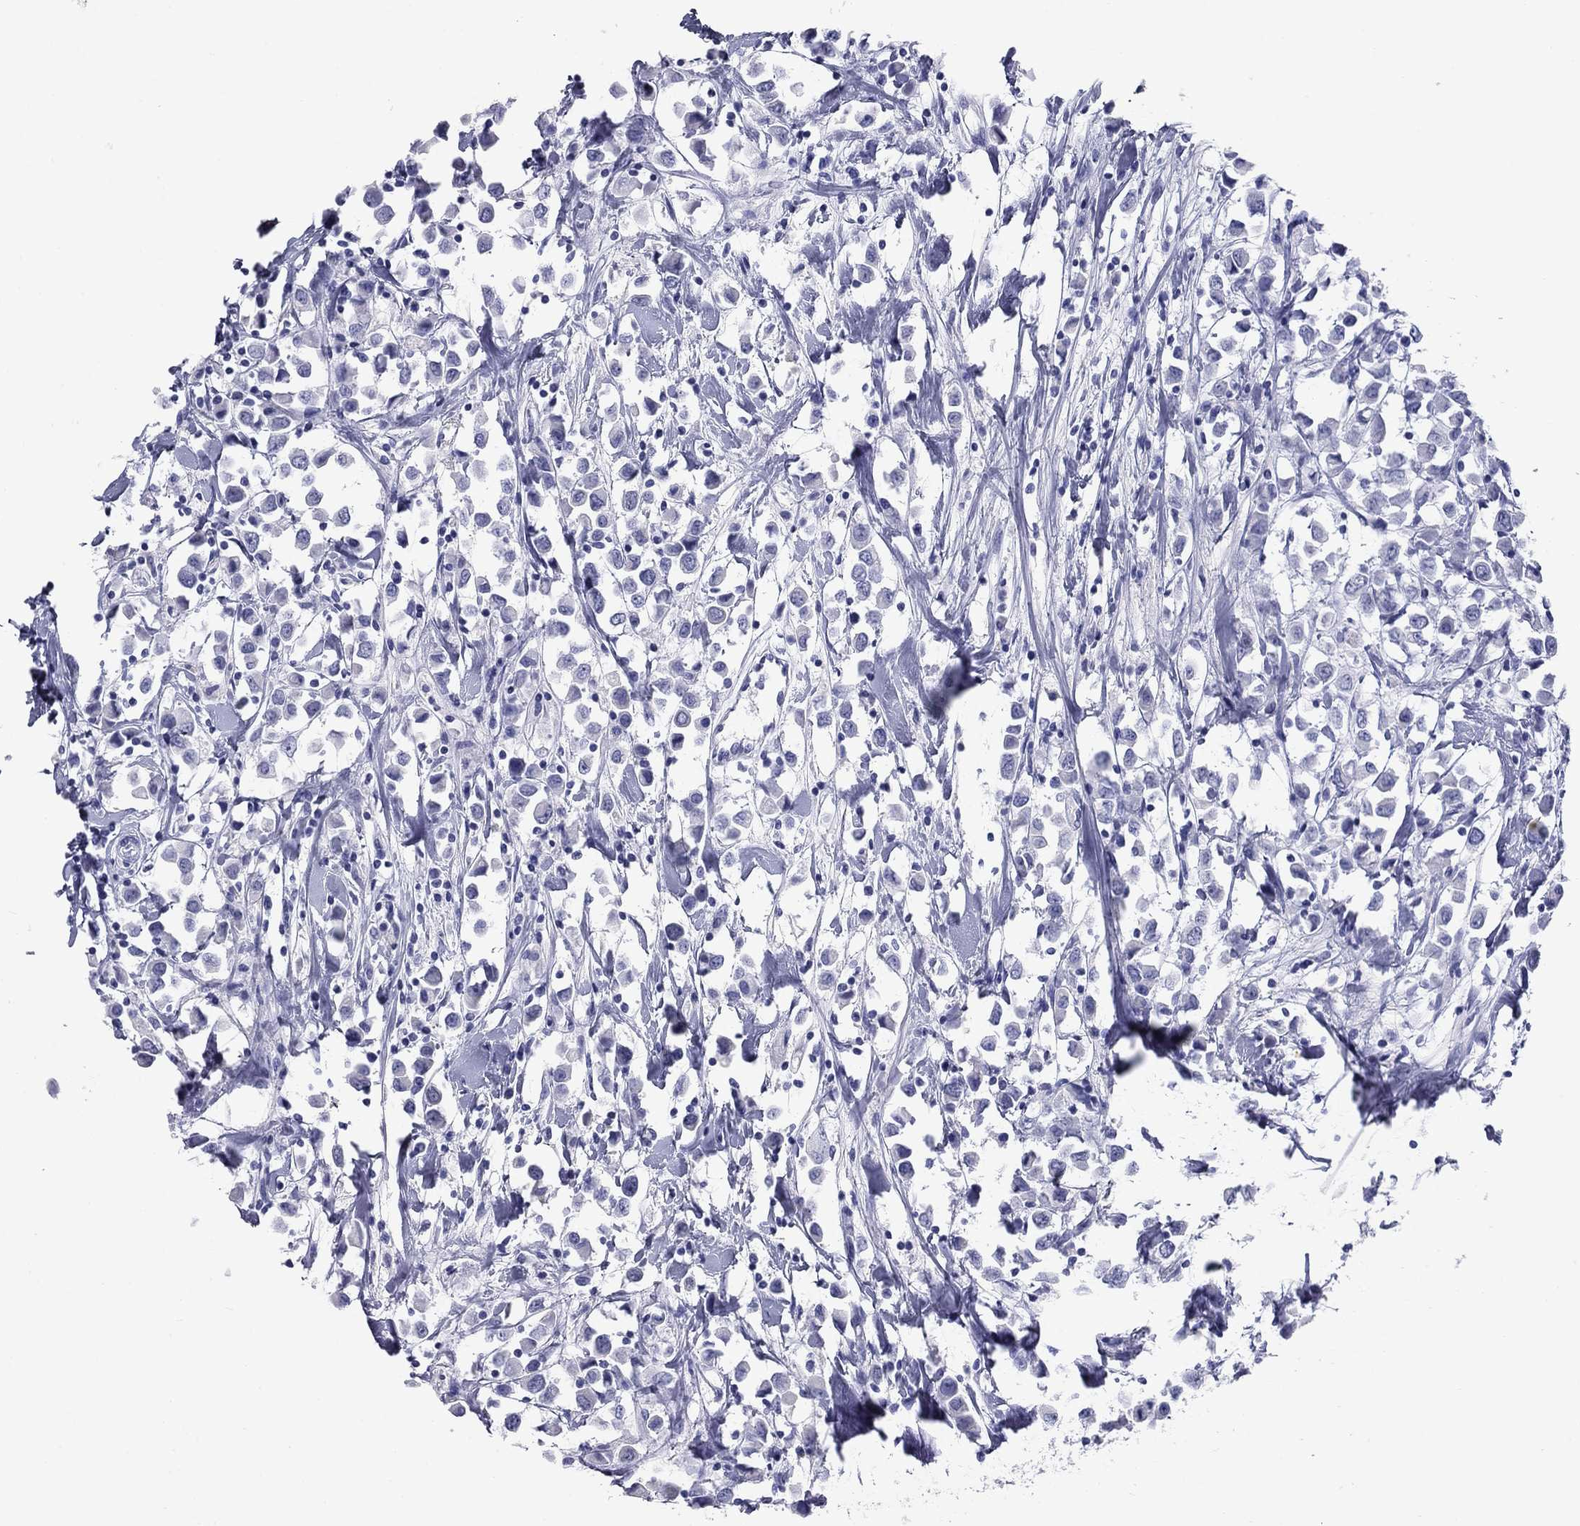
{"staining": {"intensity": "negative", "quantity": "none", "location": "none"}, "tissue": "breast cancer", "cell_type": "Tumor cells", "image_type": "cancer", "snomed": [{"axis": "morphology", "description": "Duct carcinoma"}, {"axis": "topography", "description": "Breast"}], "caption": "IHC image of neoplastic tissue: human breast cancer stained with DAB demonstrates no significant protein expression in tumor cells. The staining is performed using DAB (3,3'-diaminobenzidine) brown chromogen with nuclei counter-stained in using hematoxylin.", "gene": "NPPA", "patient": {"sex": "female", "age": 61}}